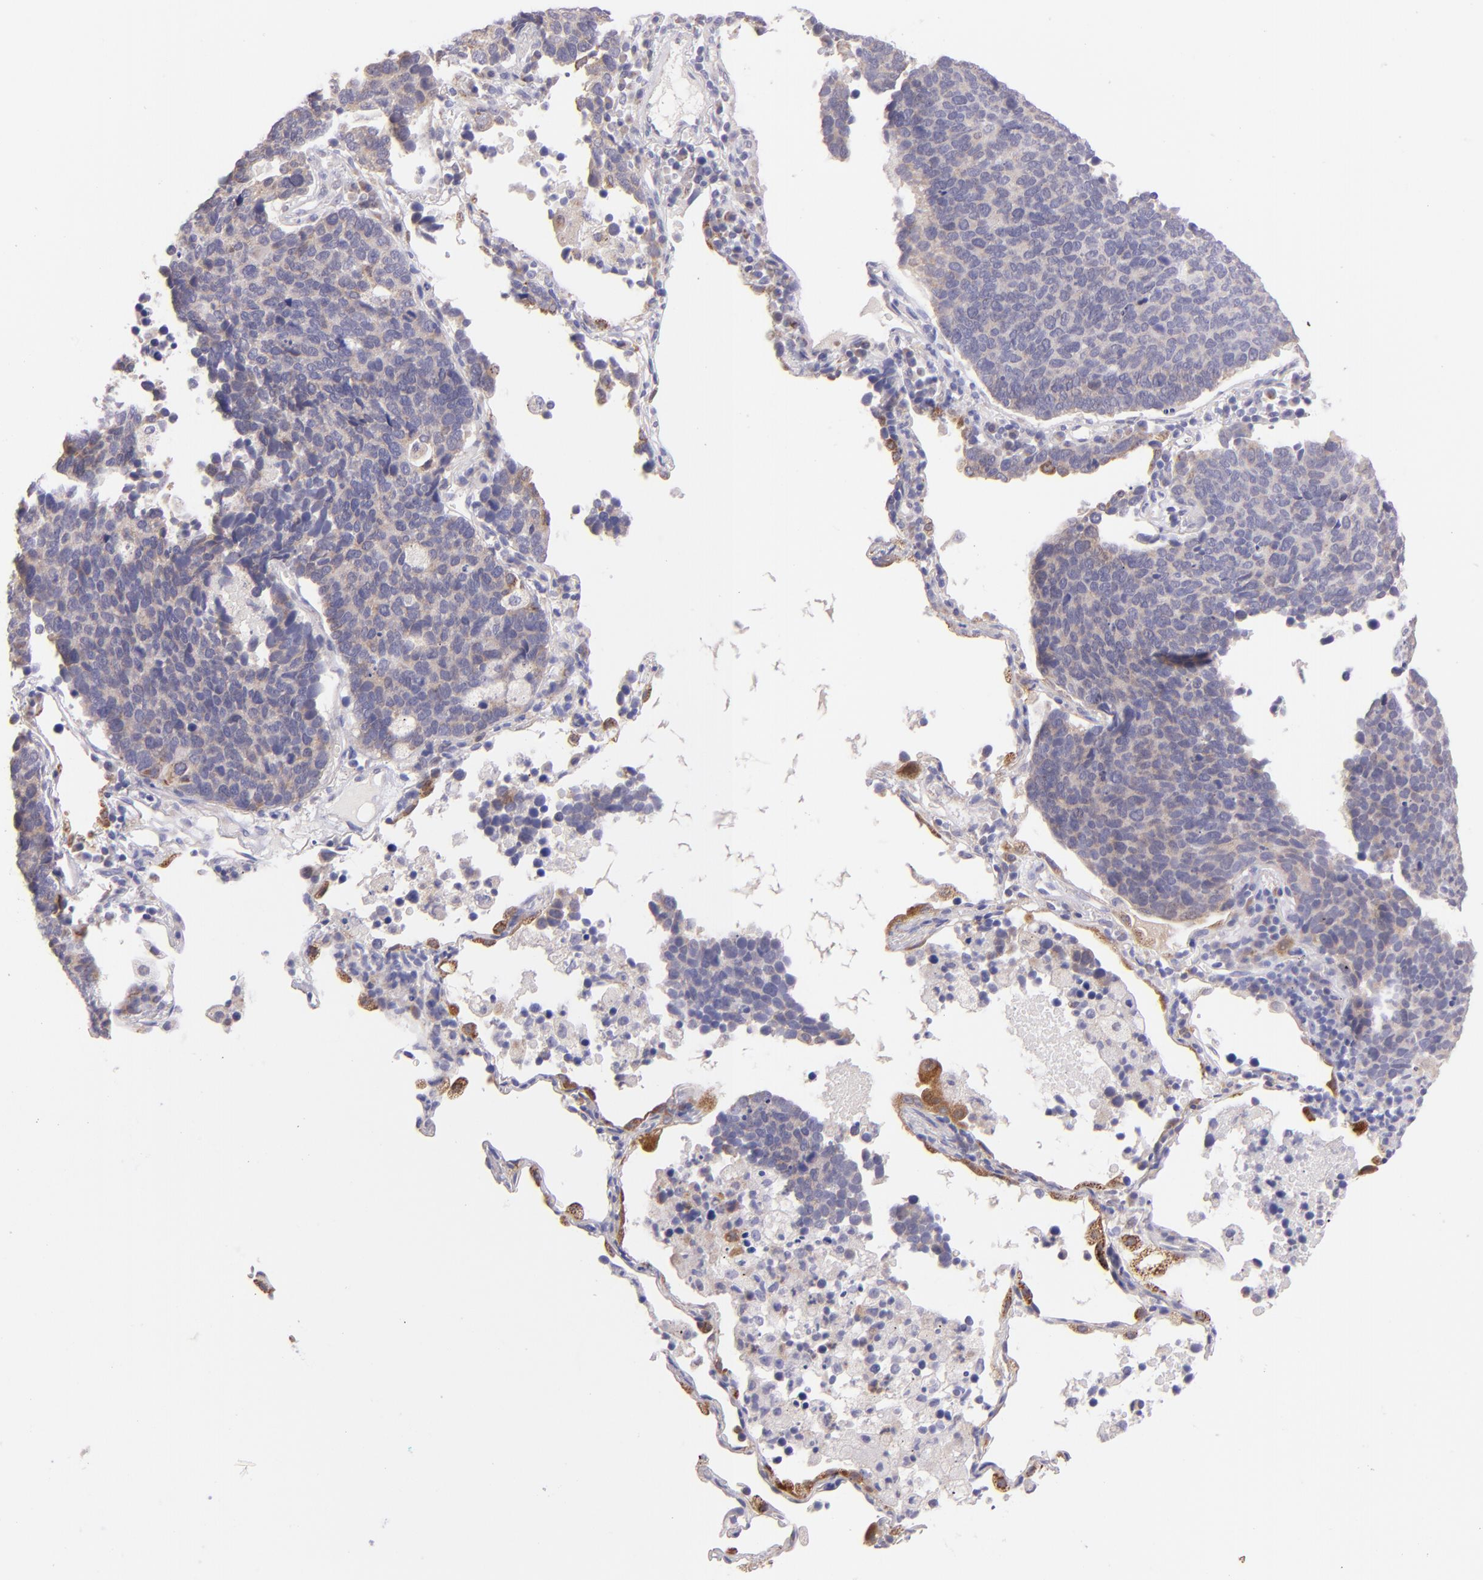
{"staining": {"intensity": "weak", "quantity": ">75%", "location": "cytoplasmic/membranous"}, "tissue": "lung cancer", "cell_type": "Tumor cells", "image_type": "cancer", "snomed": [{"axis": "morphology", "description": "Neoplasm, malignant, NOS"}, {"axis": "topography", "description": "Lung"}], "caption": "There is low levels of weak cytoplasmic/membranous positivity in tumor cells of neoplasm (malignant) (lung), as demonstrated by immunohistochemical staining (brown color).", "gene": "SH2D4A", "patient": {"sex": "female", "age": 75}}